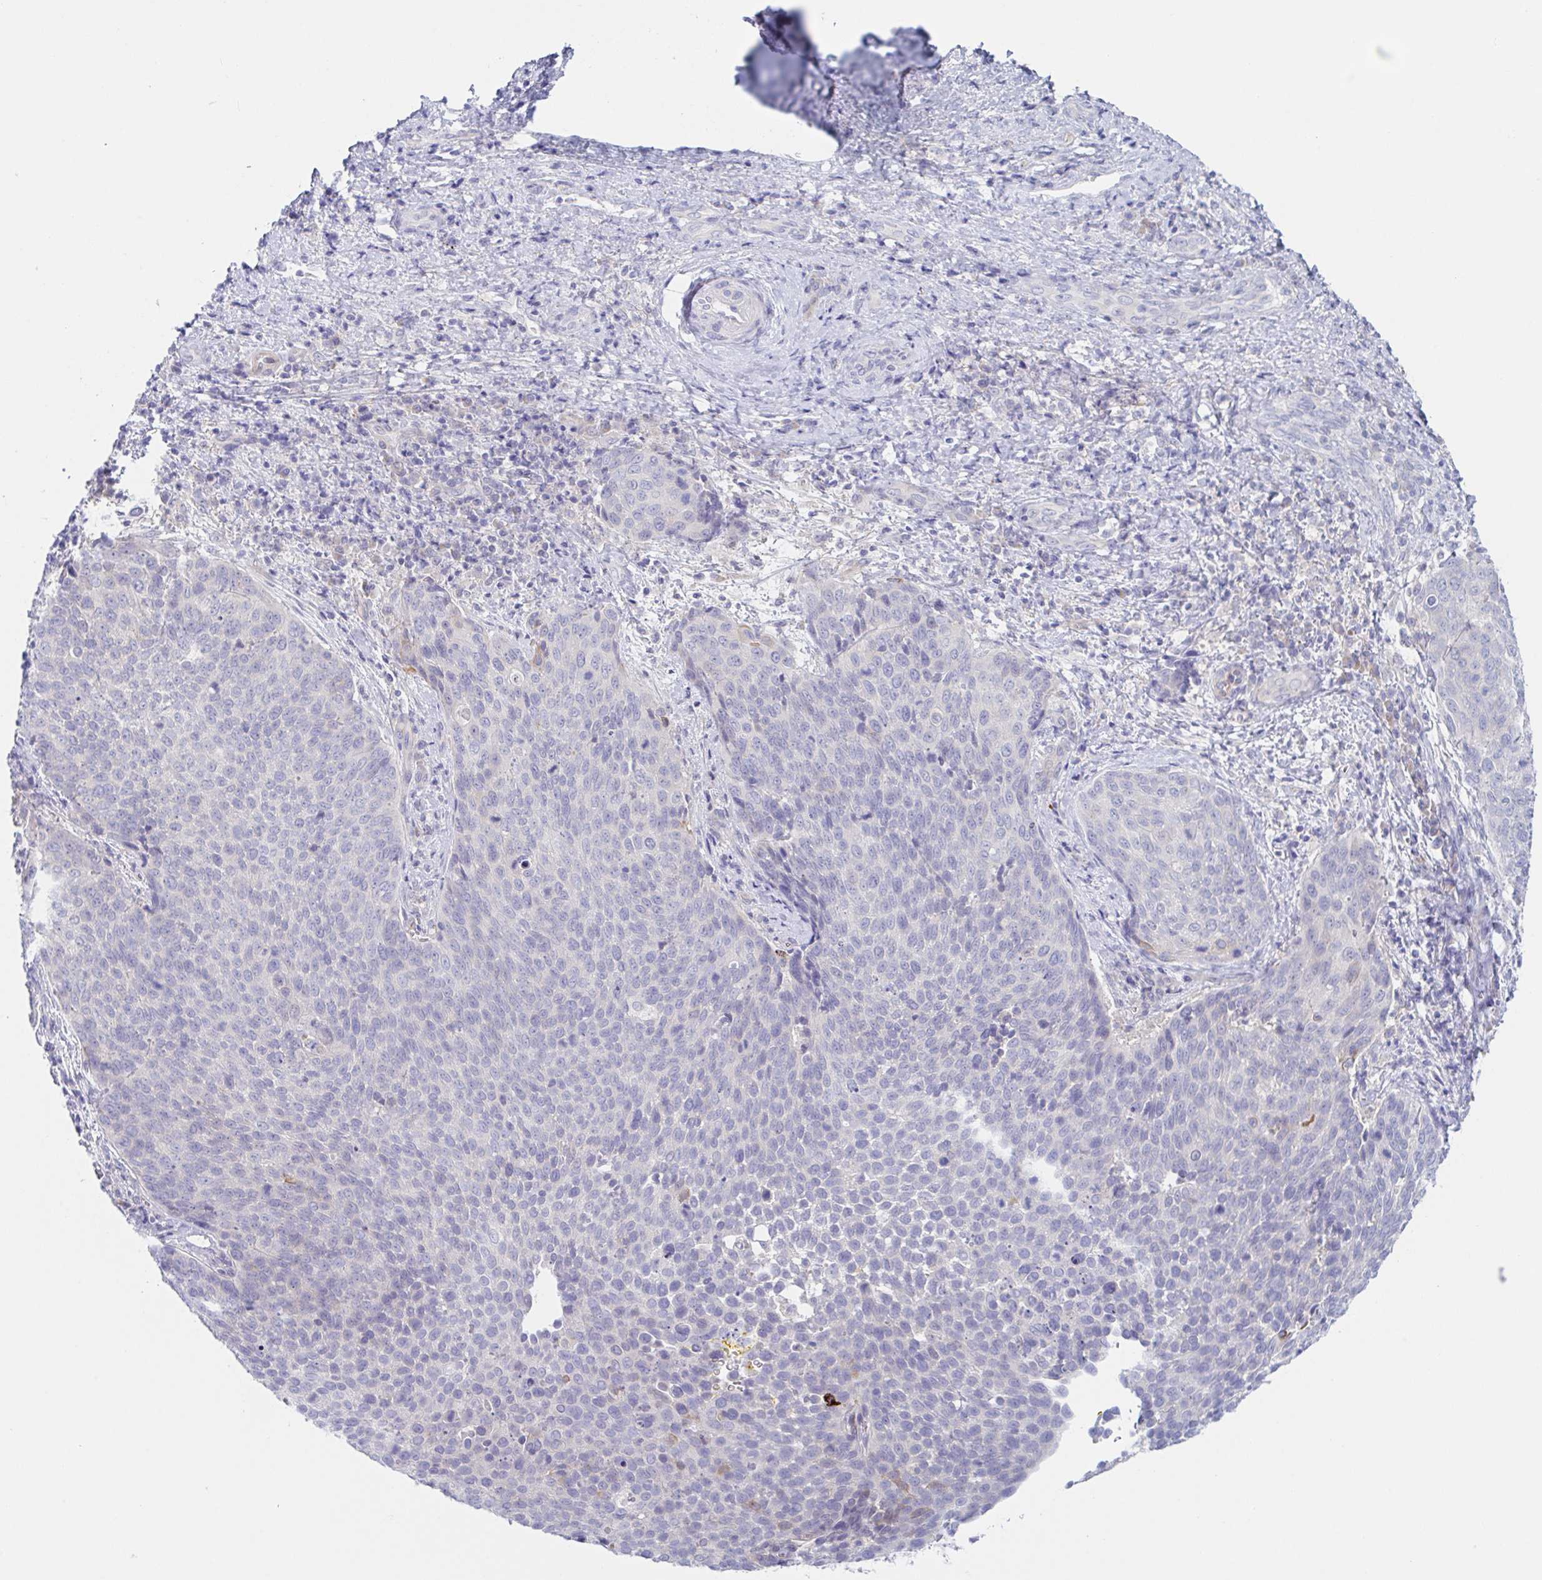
{"staining": {"intensity": "negative", "quantity": "none", "location": "none"}, "tissue": "cervical cancer", "cell_type": "Tumor cells", "image_type": "cancer", "snomed": [{"axis": "morphology", "description": "Squamous cell carcinoma, NOS"}, {"axis": "topography", "description": "Cervix"}], "caption": "An image of cervical squamous cell carcinoma stained for a protein displays no brown staining in tumor cells.", "gene": "HTR2A", "patient": {"sex": "female", "age": 34}}